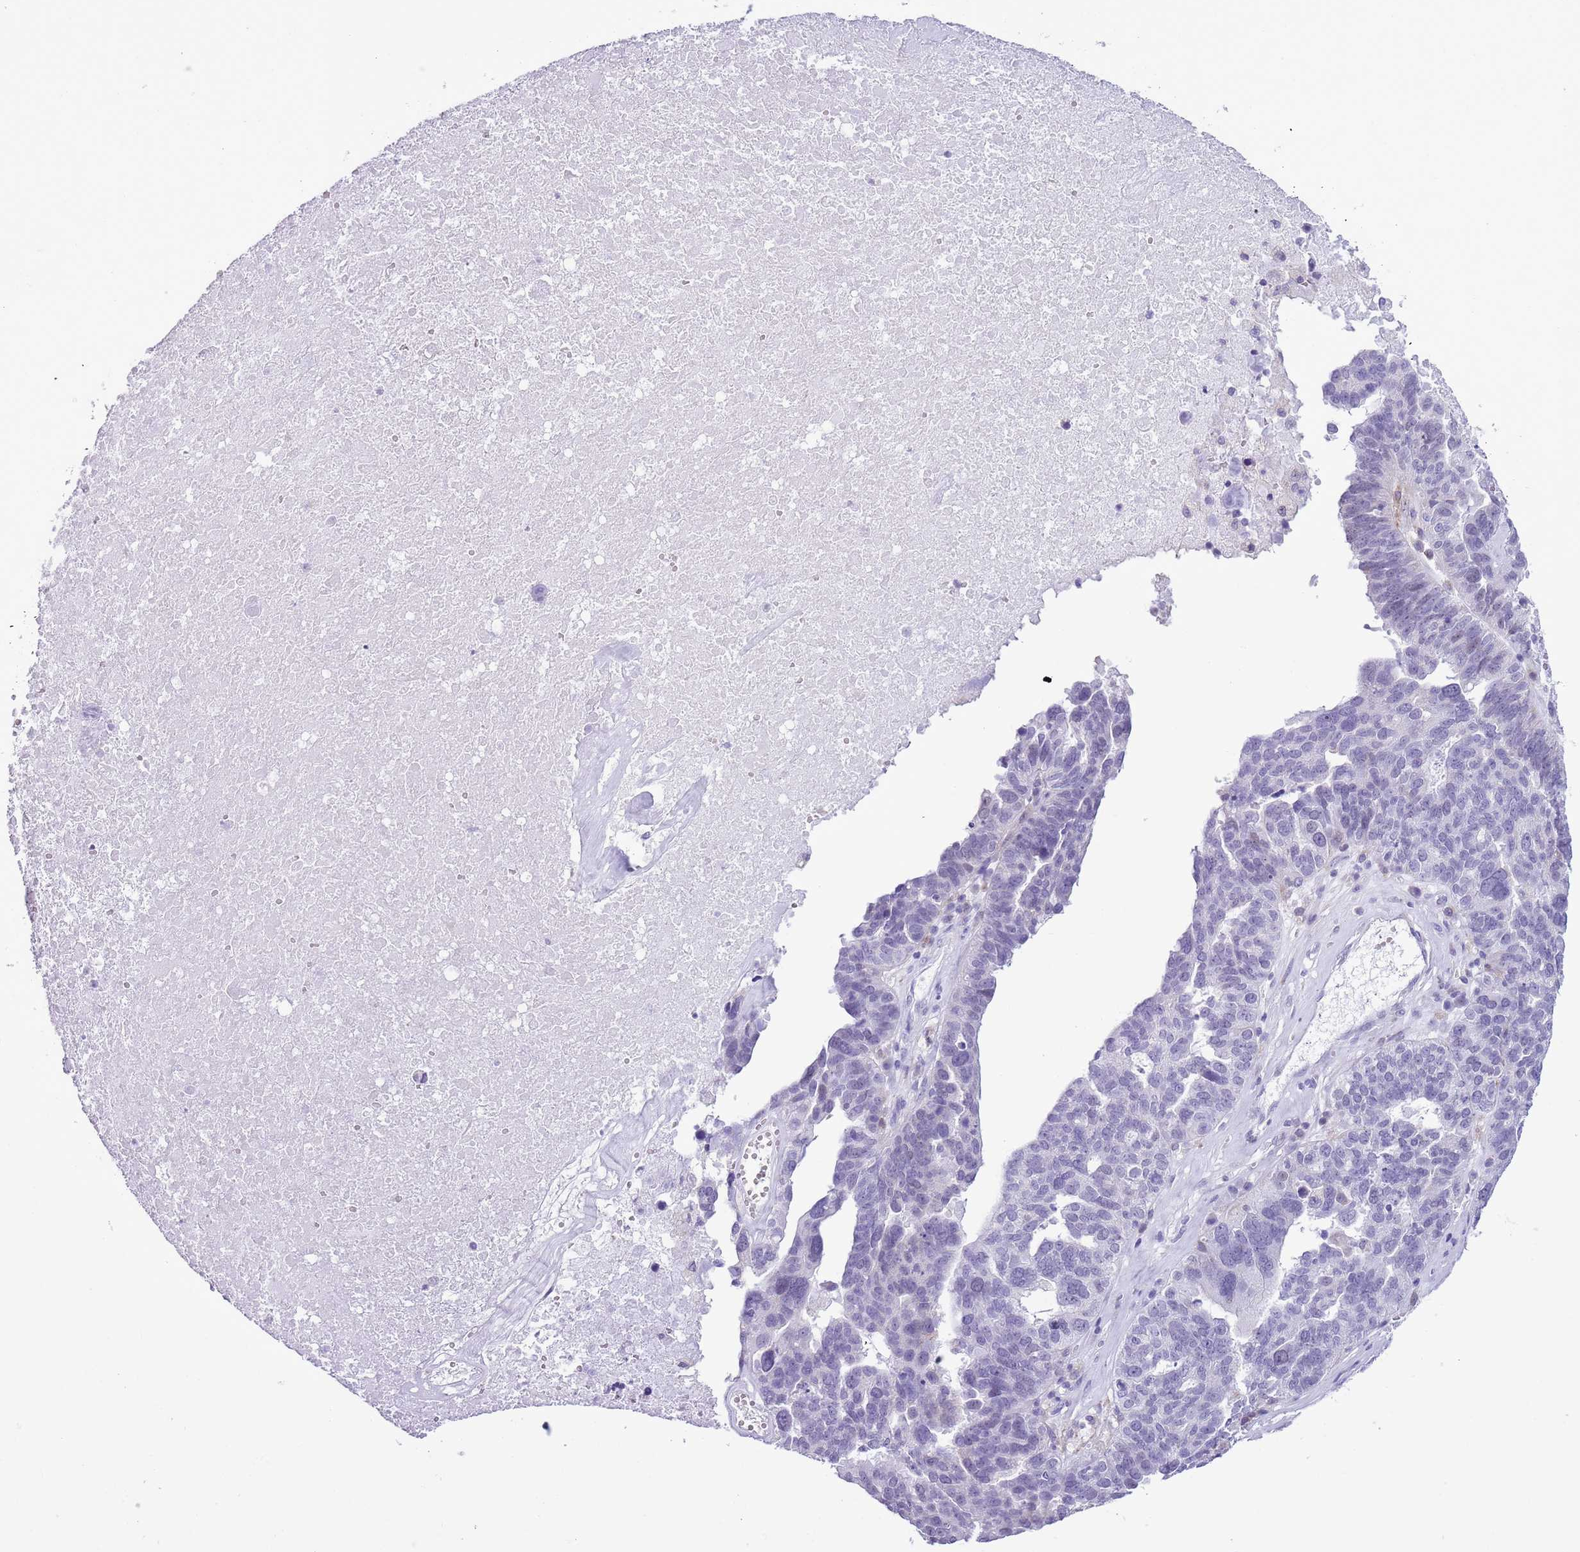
{"staining": {"intensity": "negative", "quantity": "none", "location": "none"}, "tissue": "ovarian cancer", "cell_type": "Tumor cells", "image_type": "cancer", "snomed": [{"axis": "morphology", "description": "Cystadenocarcinoma, serous, NOS"}, {"axis": "topography", "description": "Ovary"}], "caption": "Immunohistochemistry (IHC) micrograph of neoplastic tissue: human ovarian serous cystadenocarcinoma stained with DAB exhibits no significant protein positivity in tumor cells.", "gene": "ZNF576", "patient": {"sex": "female", "age": 59}}